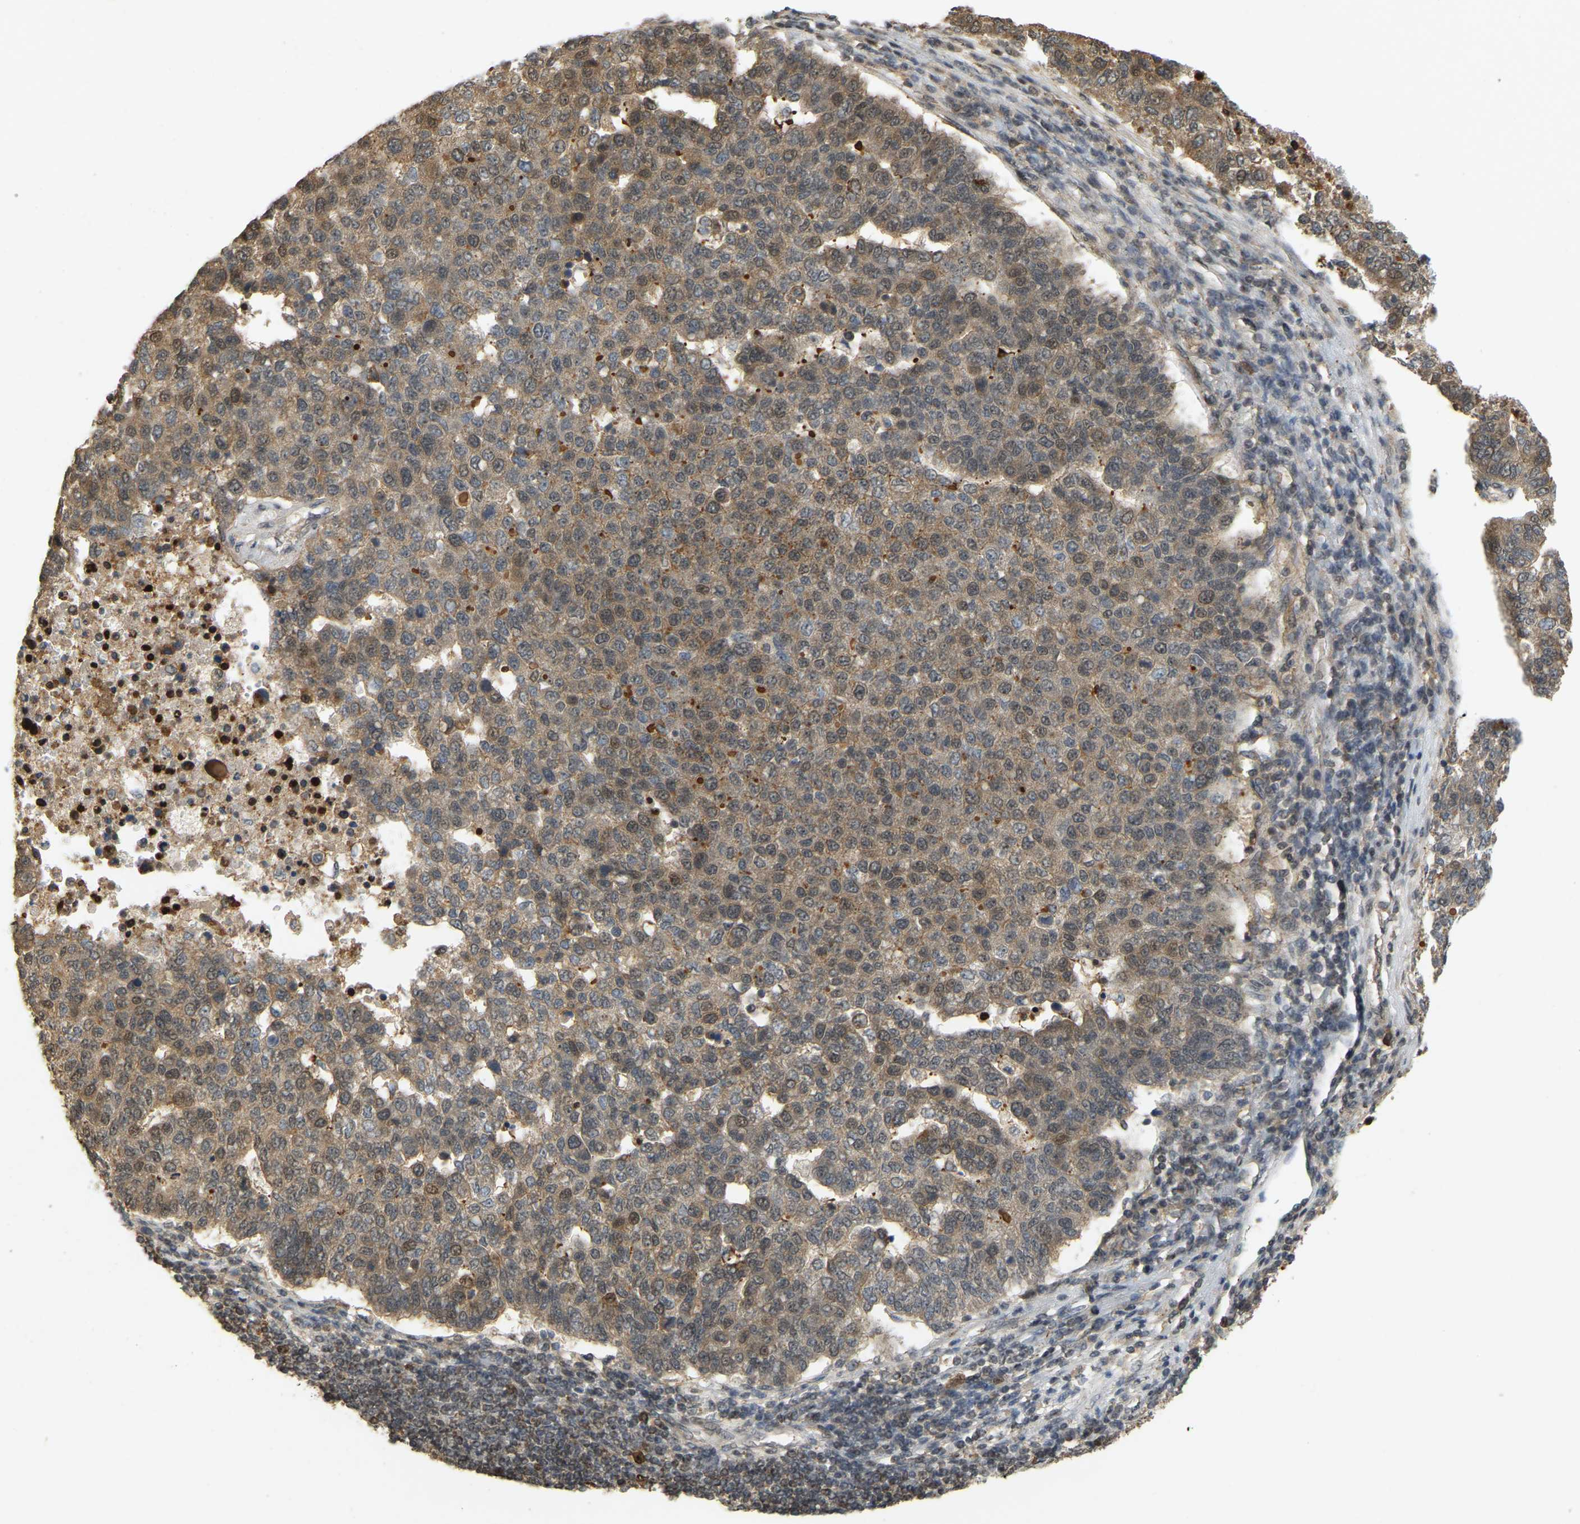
{"staining": {"intensity": "moderate", "quantity": ">75%", "location": "cytoplasmic/membranous,nuclear"}, "tissue": "pancreatic cancer", "cell_type": "Tumor cells", "image_type": "cancer", "snomed": [{"axis": "morphology", "description": "Adenocarcinoma, NOS"}, {"axis": "topography", "description": "Pancreas"}], "caption": "Protein staining of adenocarcinoma (pancreatic) tissue reveals moderate cytoplasmic/membranous and nuclear staining in approximately >75% of tumor cells.", "gene": "BRF2", "patient": {"sex": "female", "age": 61}}